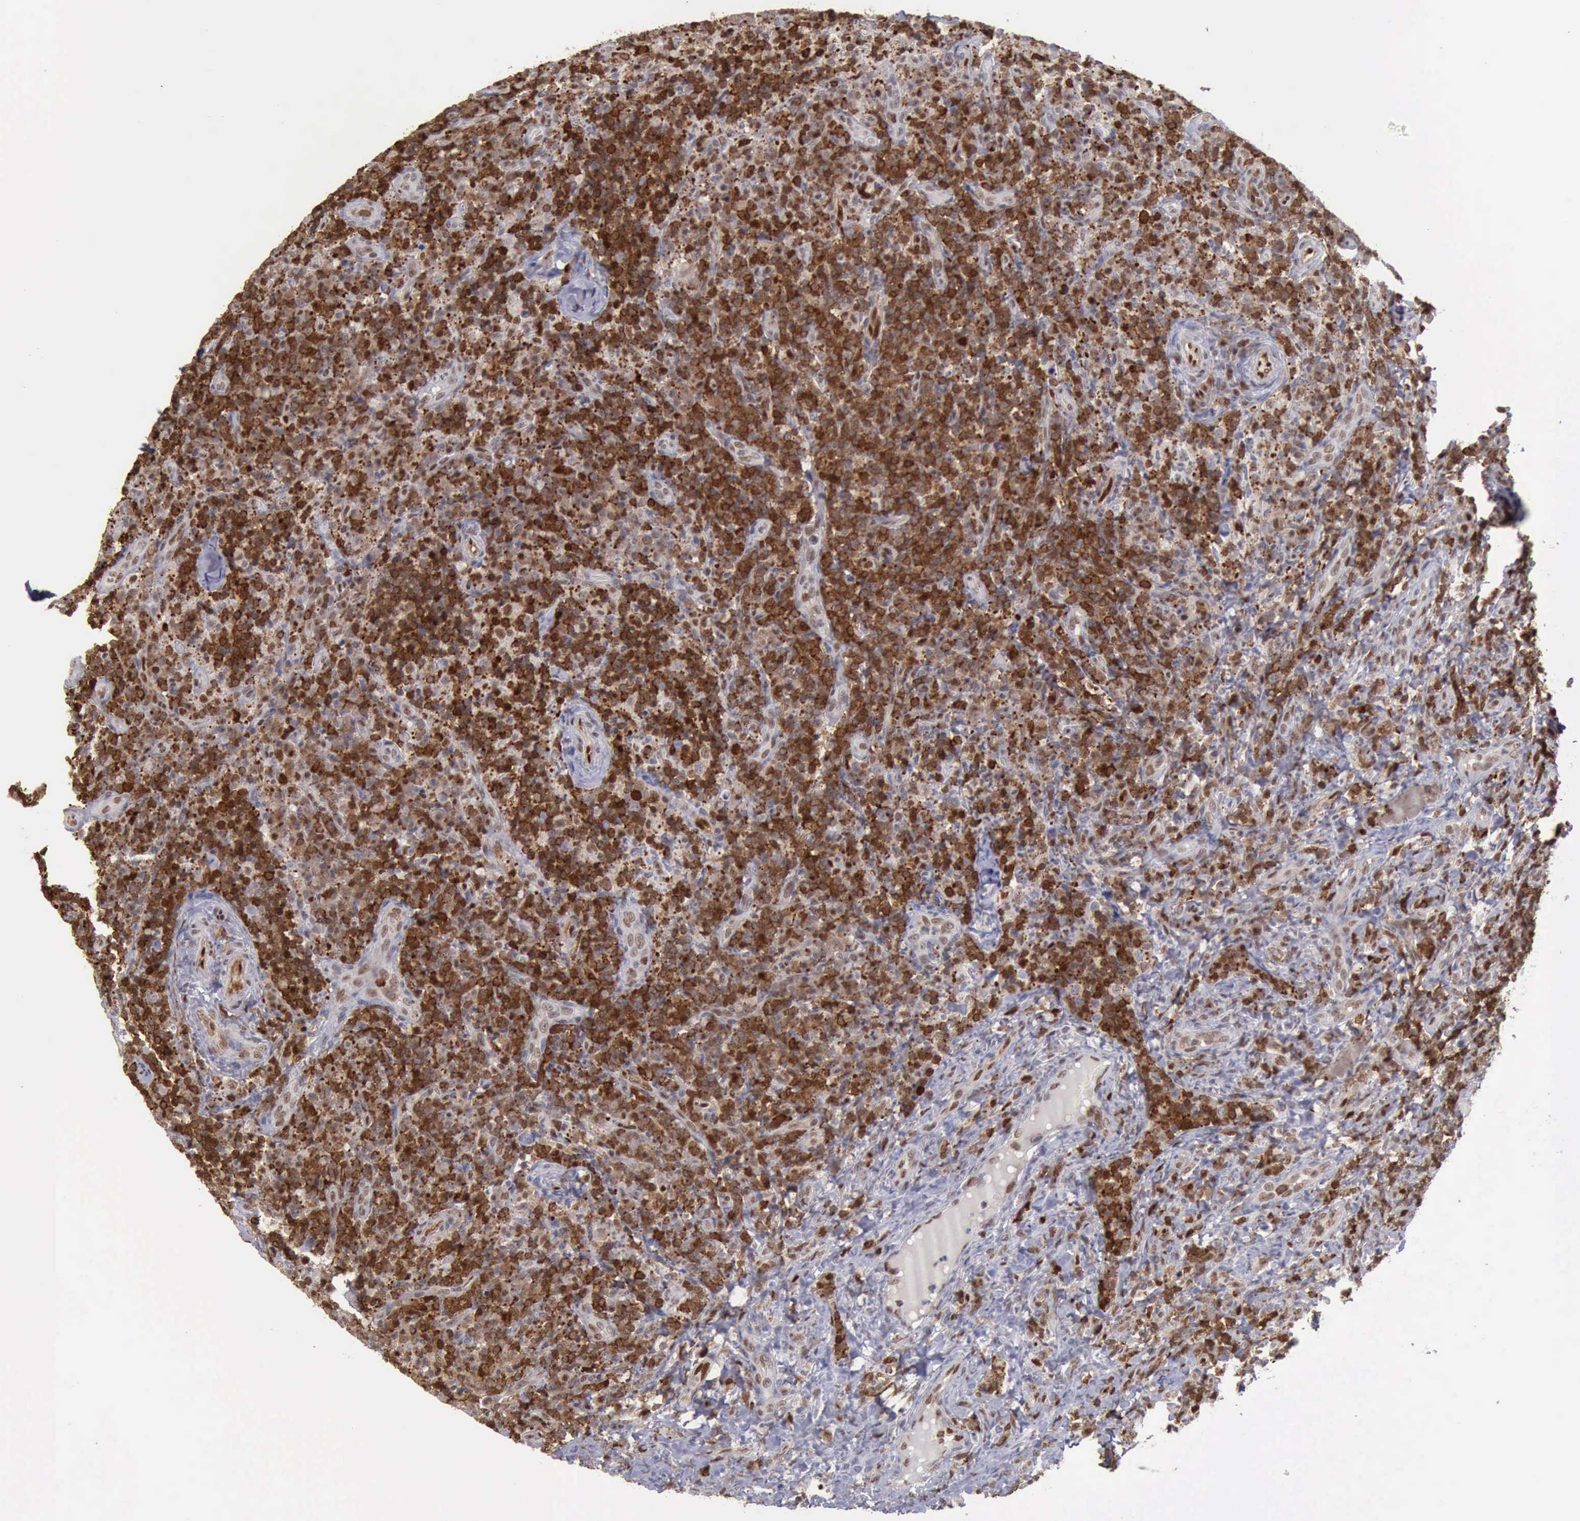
{"staining": {"intensity": "strong", "quantity": ">75%", "location": "cytoplasmic/membranous,nuclear"}, "tissue": "lymph node", "cell_type": "Non-germinal center cells", "image_type": "normal", "snomed": [{"axis": "morphology", "description": "Normal tissue, NOS"}, {"axis": "morphology", "description": "Inflammation, NOS"}, {"axis": "topography", "description": "Lymph node"}], "caption": "The immunohistochemical stain highlights strong cytoplasmic/membranous,nuclear staining in non-germinal center cells of unremarkable lymph node.", "gene": "PDCD4", "patient": {"sex": "male", "age": 46}}